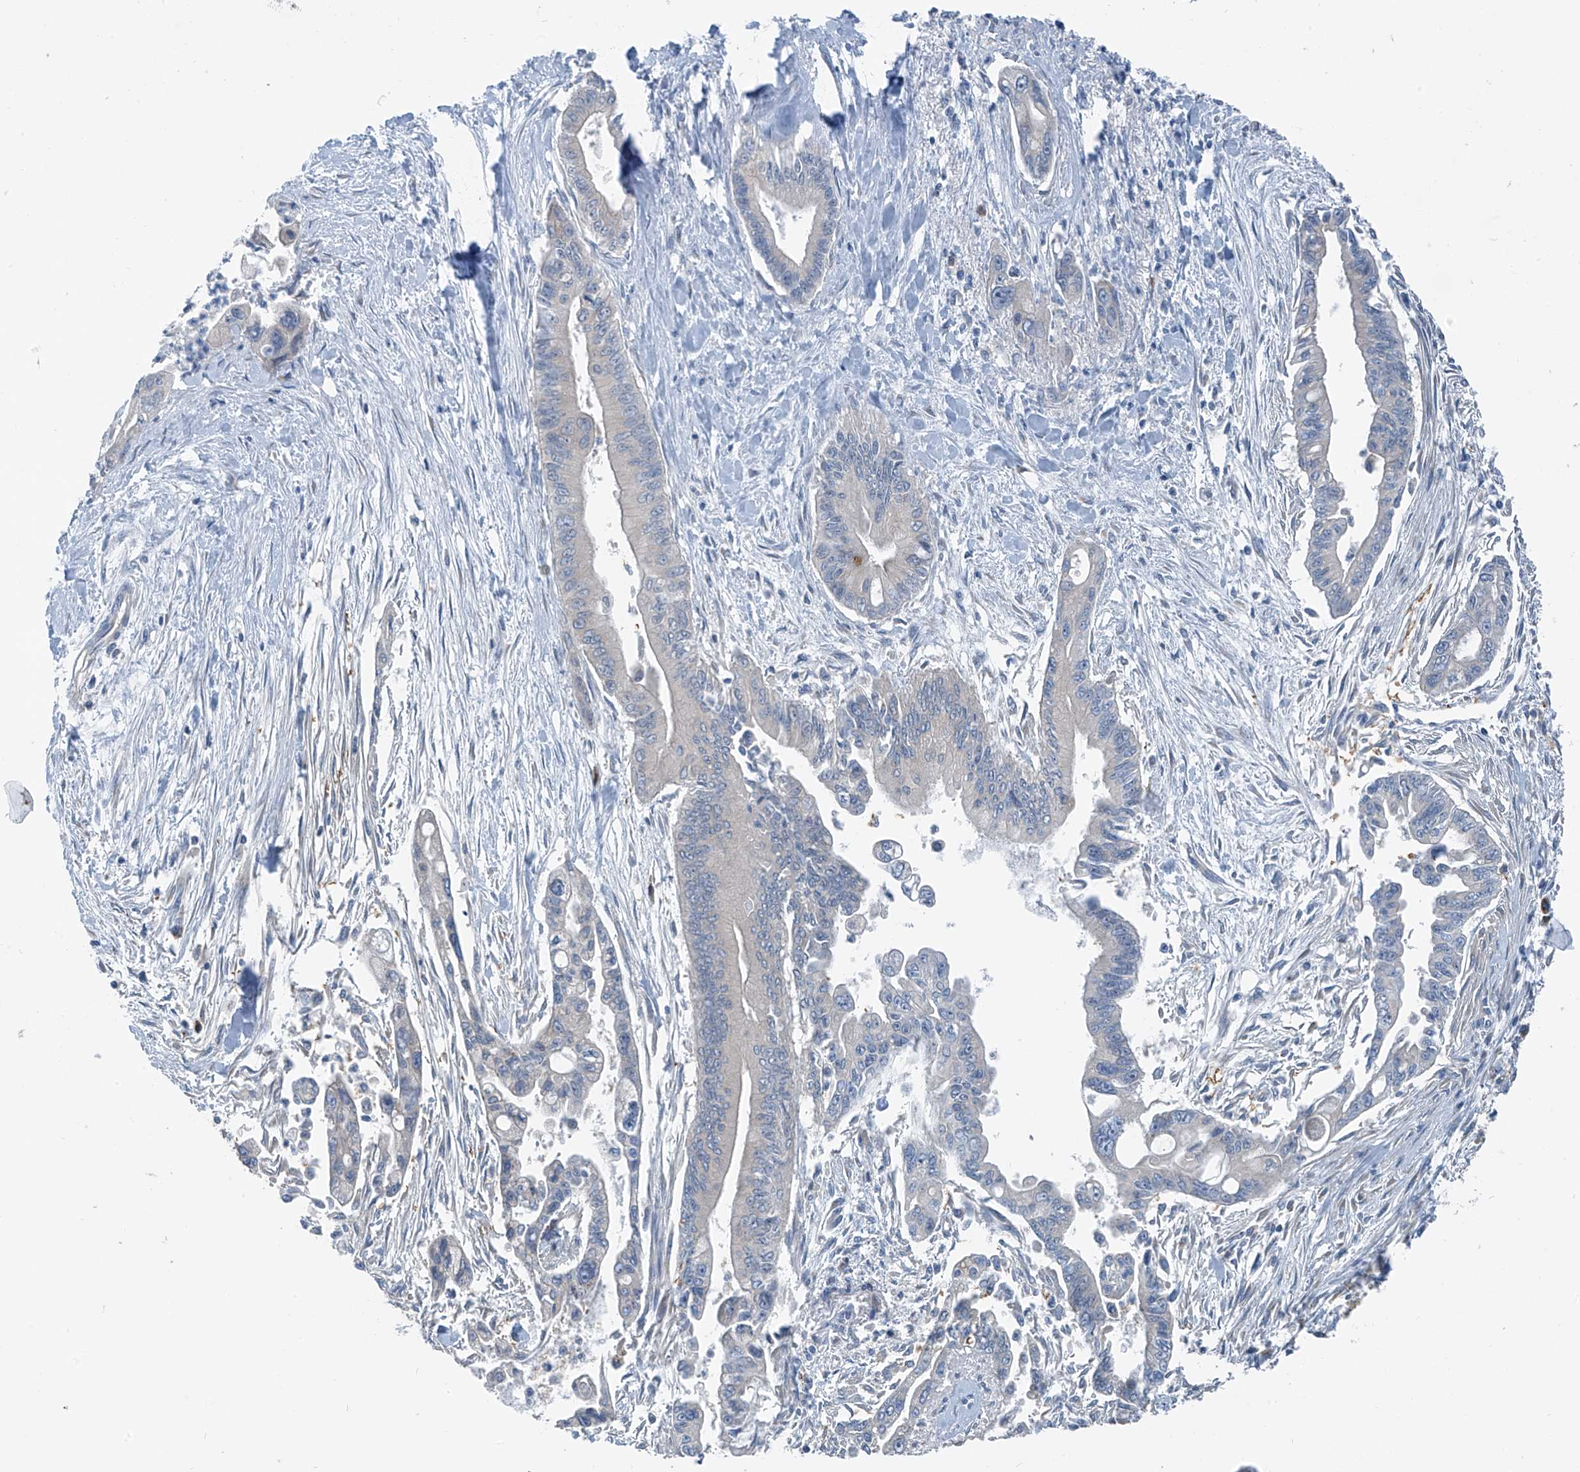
{"staining": {"intensity": "negative", "quantity": "none", "location": "none"}, "tissue": "pancreatic cancer", "cell_type": "Tumor cells", "image_type": "cancer", "snomed": [{"axis": "morphology", "description": "Adenocarcinoma, NOS"}, {"axis": "topography", "description": "Pancreas"}], "caption": "IHC of human pancreatic adenocarcinoma shows no expression in tumor cells.", "gene": "SLC12A6", "patient": {"sex": "male", "age": 70}}